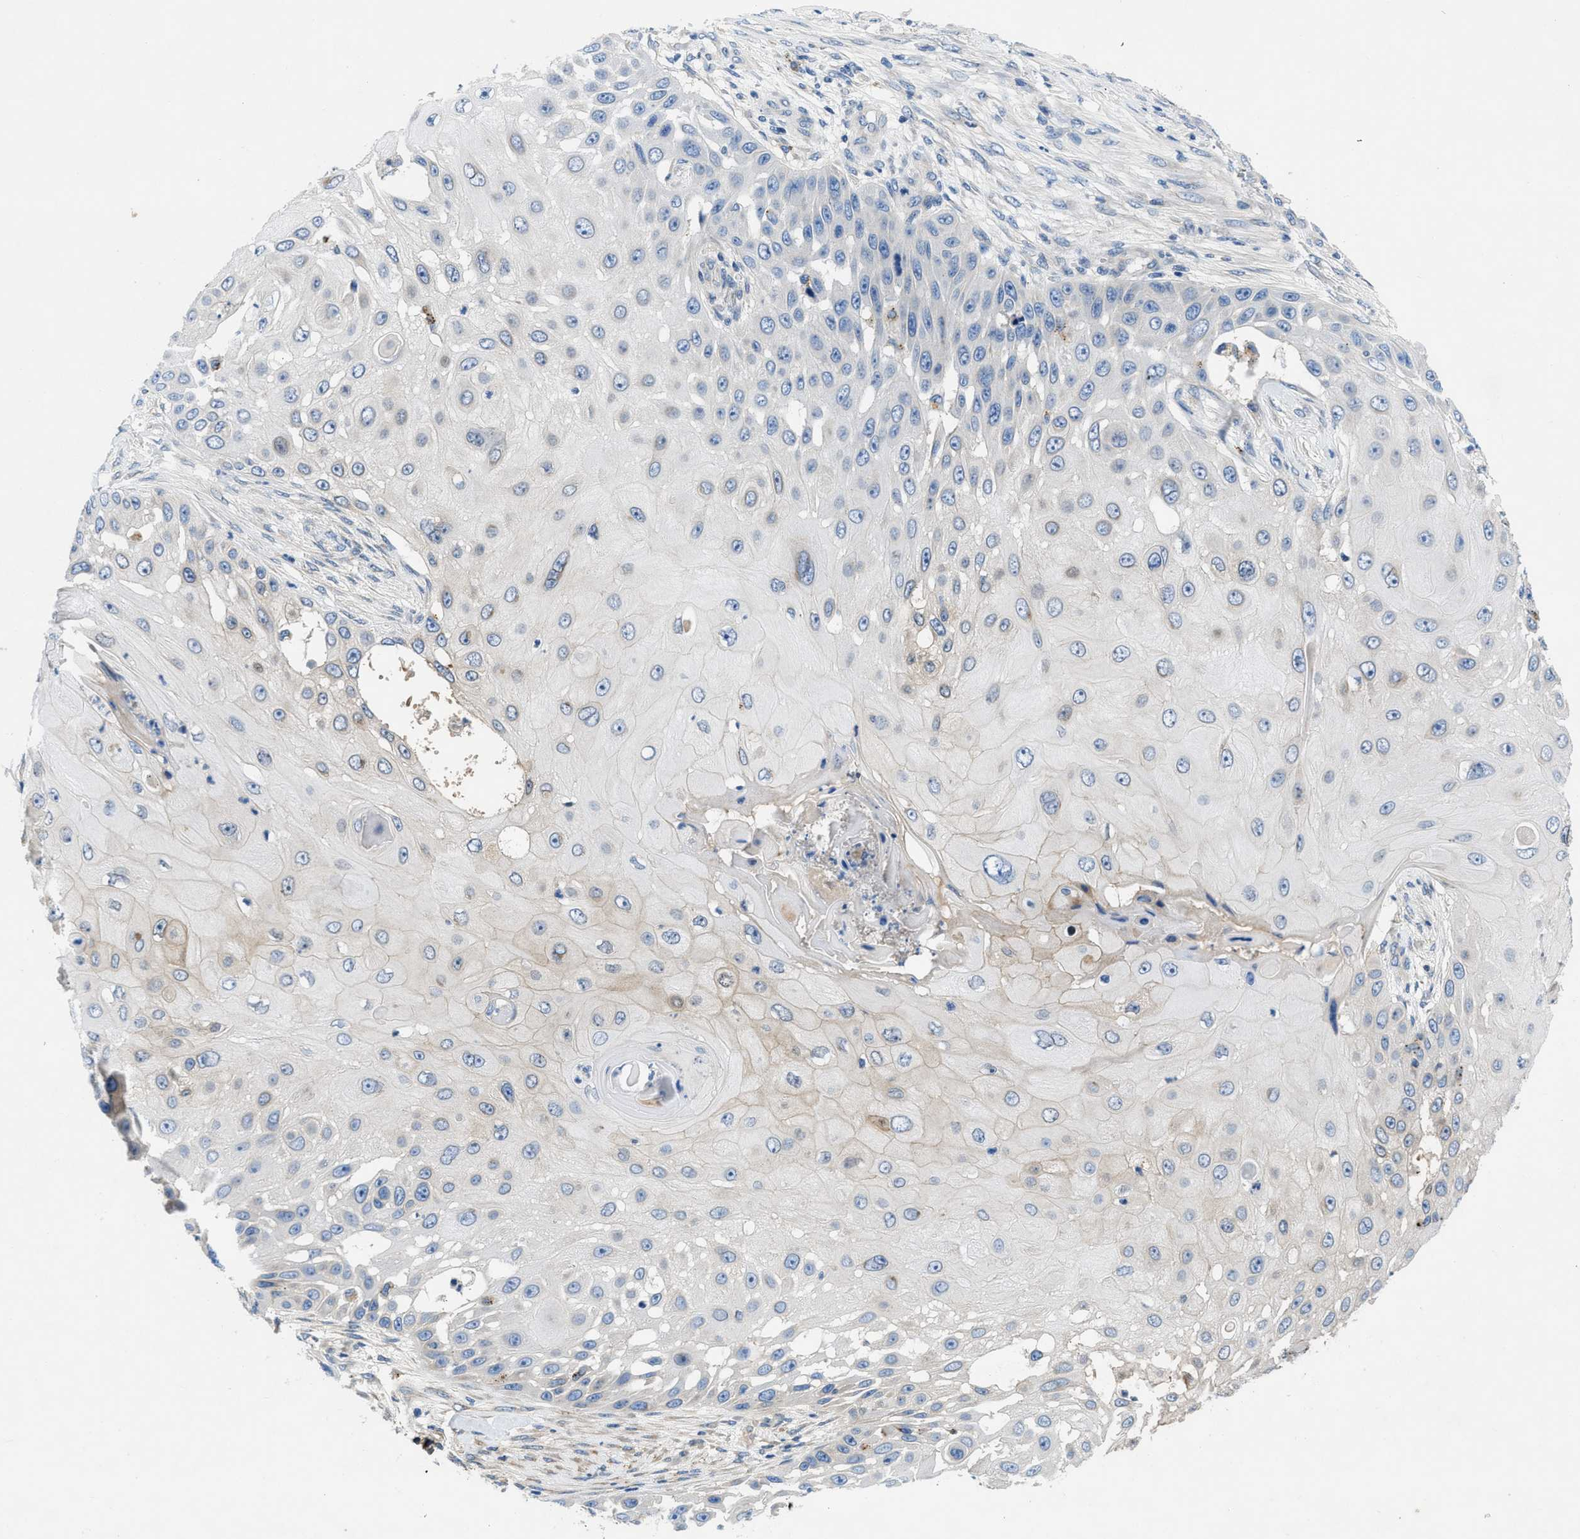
{"staining": {"intensity": "negative", "quantity": "none", "location": "none"}, "tissue": "skin cancer", "cell_type": "Tumor cells", "image_type": "cancer", "snomed": [{"axis": "morphology", "description": "Squamous cell carcinoma, NOS"}, {"axis": "topography", "description": "Skin"}], "caption": "Skin cancer (squamous cell carcinoma) was stained to show a protein in brown. There is no significant expression in tumor cells. Nuclei are stained in blue.", "gene": "TMEM248", "patient": {"sex": "female", "age": 44}}